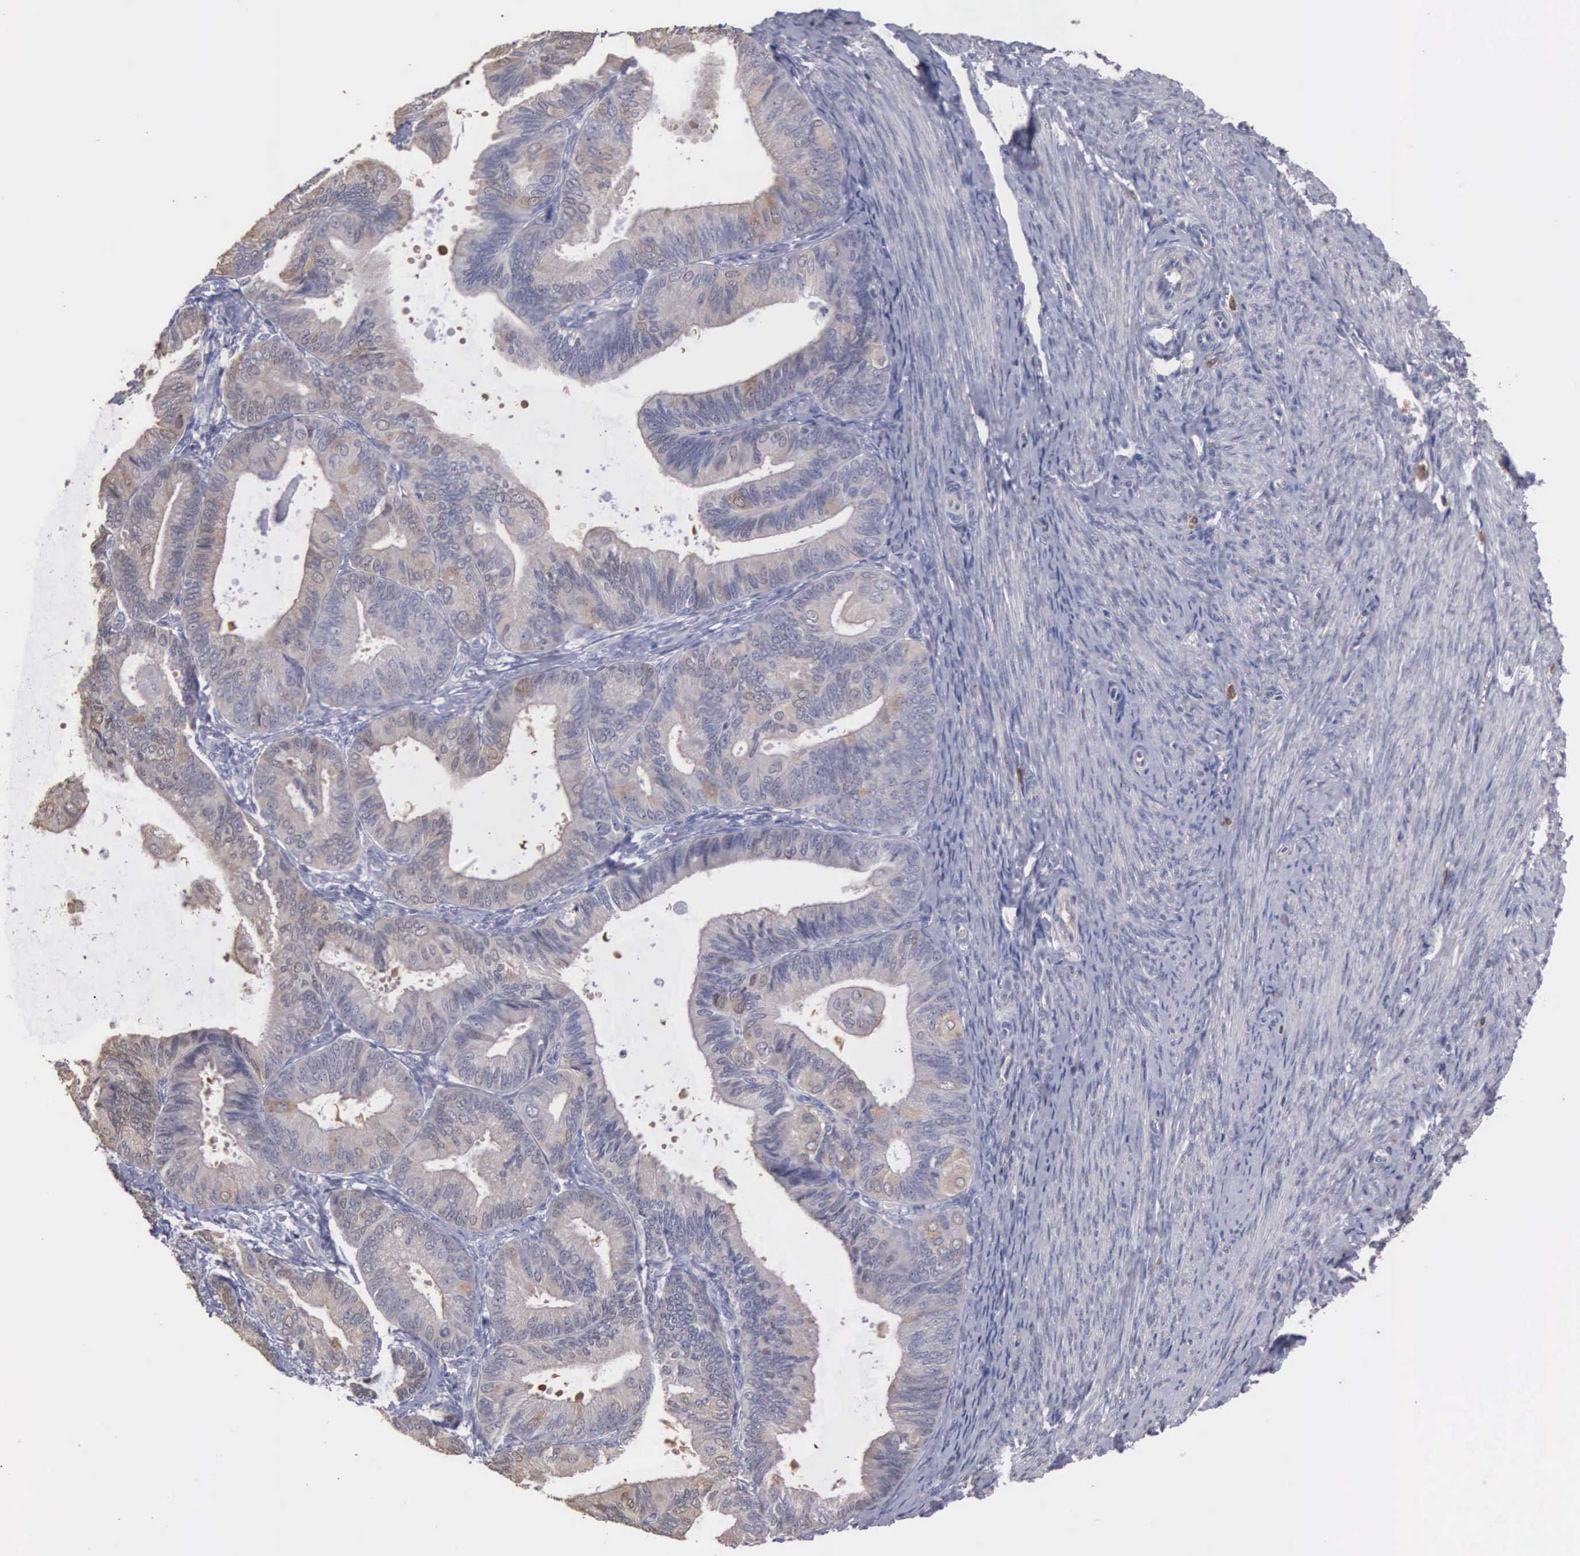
{"staining": {"intensity": "weak", "quantity": ">75%", "location": "cytoplasmic/membranous"}, "tissue": "endometrial cancer", "cell_type": "Tumor cells", "image_type": "cancer", "snomed": [{"axis": "morphology", "description": "Adenocarcinoma, NOS"}, {"axis": "topography", "description": "Endometrium"}], "caption": "Immunohistochemistry (IHC) (DAB (3,3'-diaminobenzidine)) staining of endometrial cancer displays weak cytoplasmic/membranous protein staining in approximately >75% of tumor cells. The staining is performed using DAB brown chromogen to label protein expression. The nuclei are counter-stained blue using hematoxylin.", "gene": "ENO3", "patient": {"sex": "female", "age": 63}}